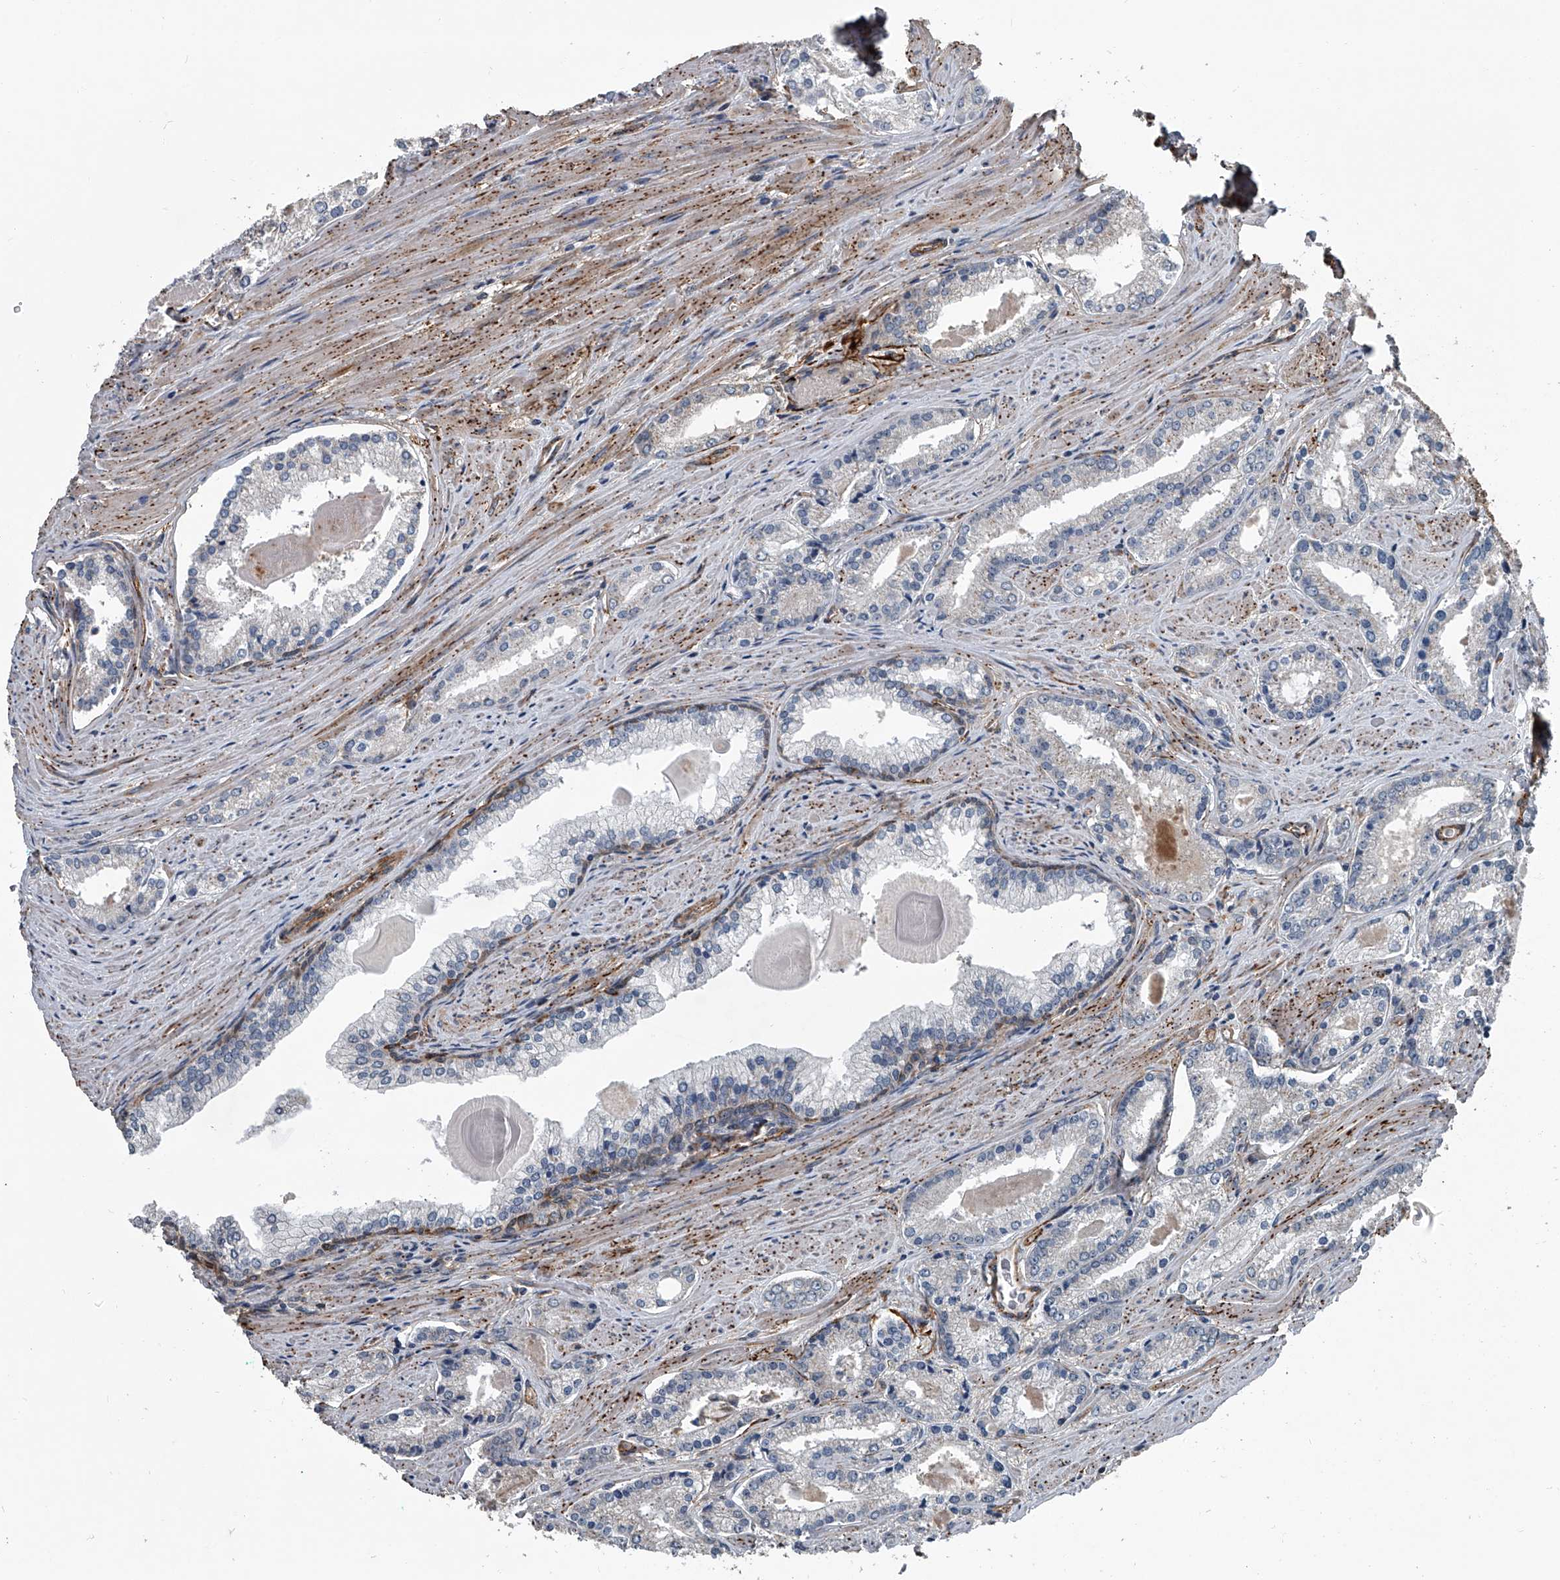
{"staining": {"intensity": "negative", "quantity": "none", "location": "none"}, "tissue": "prostate cancer", "cell_type": "Tumor cells", "image_type": "cancer", "snomed": [{"axis": "morphology", "description": "Adenocarcinoma, Low grade"}, {"axis": "topography", "description": "Prostate"}], "caption": "Histopathology image shows no protein staining in tumor cells of adenocarcinoma (low-grade) (prostate) tissue.", "gene": "LDLRAD2", "patient": {"sex": "male", "age": 54}}